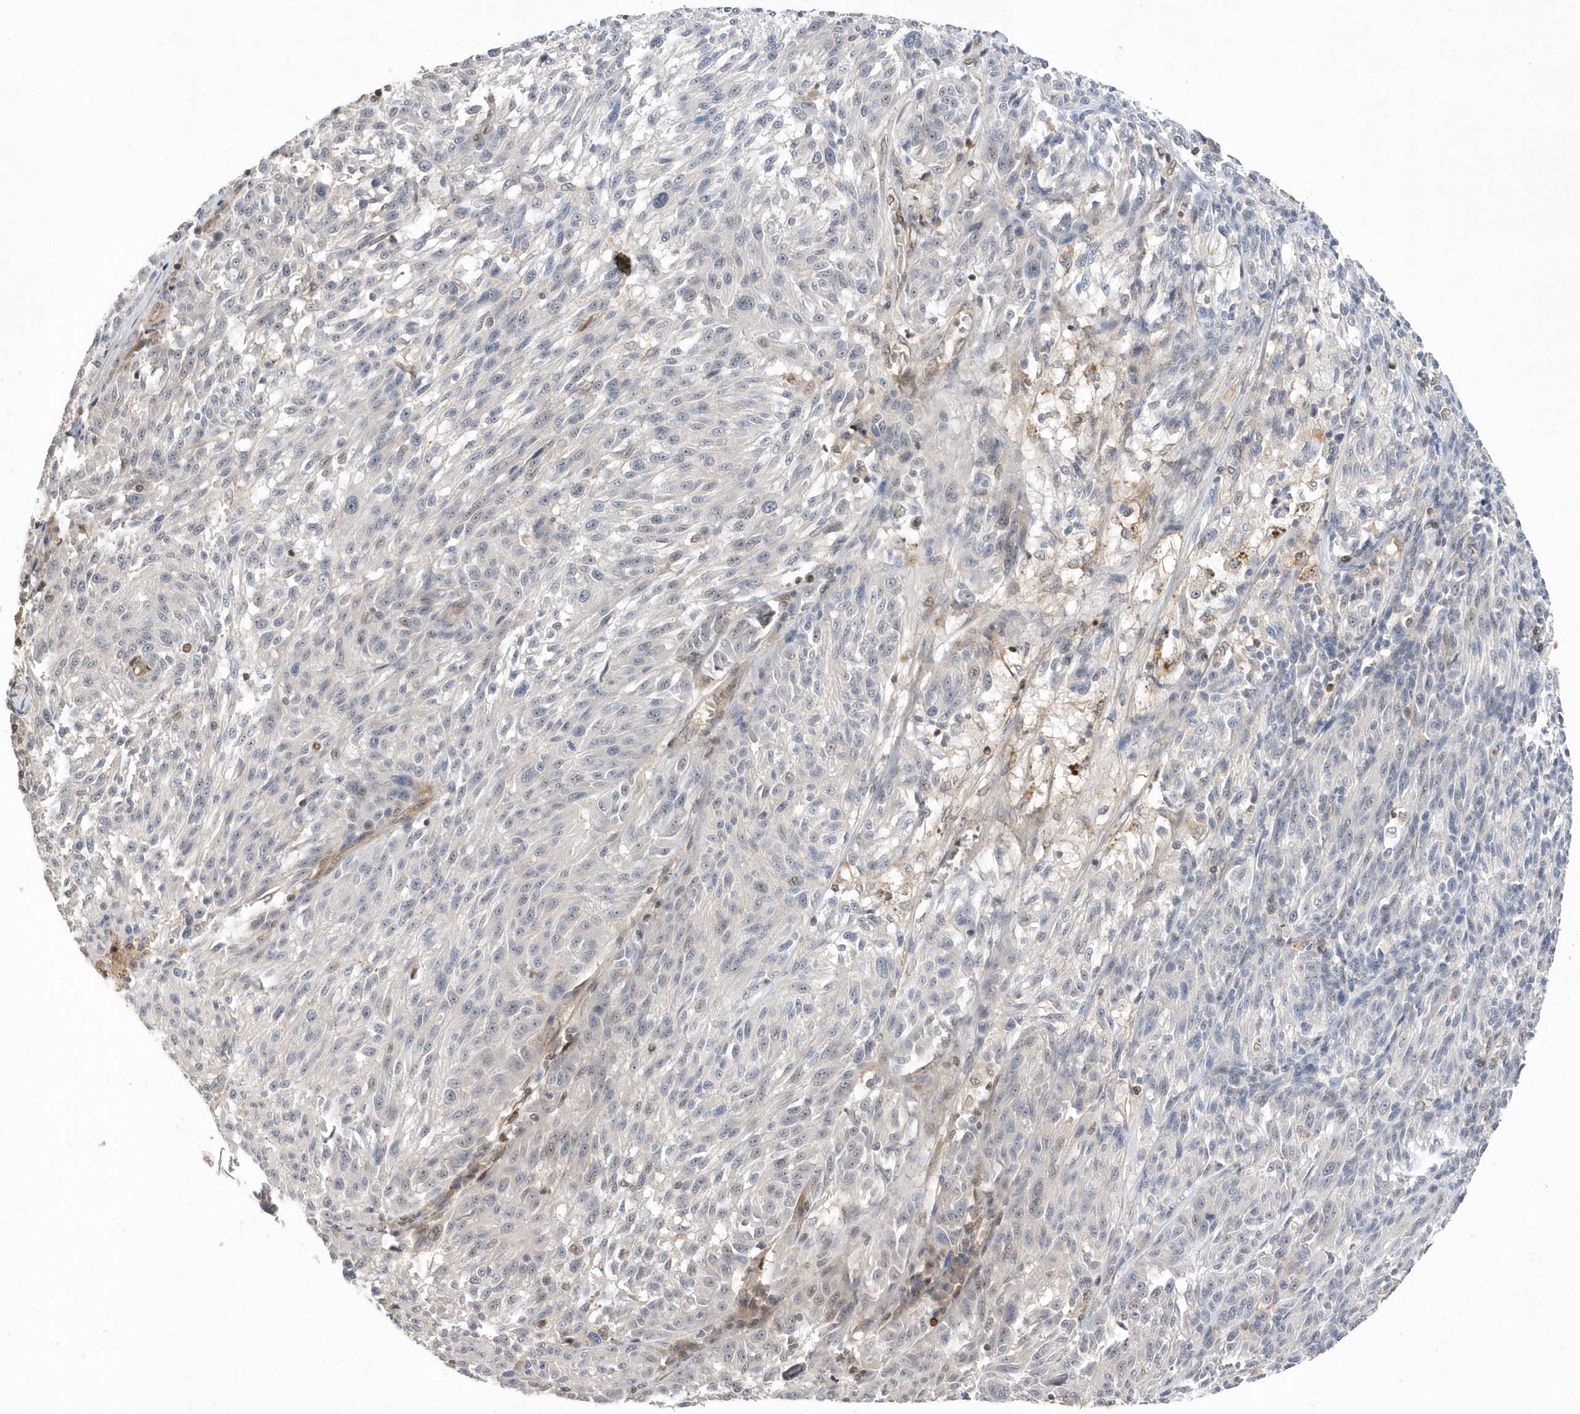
{"staining": {"intensity": "negative", "quantity": "none", "location": "none"}, "tissue": "melanoma", "cell_type": "Tumor cells", "image_type": "cancer", "snomed": [{"axis": "morphology", "description": "Malignant melanoma, NOS"}, {"axis": "topography", "description": "Skin"}], "caption": "Melanoma stained for a protein using immunohistochemistry (IHC) reveals no positivity tumor cells.", "gene": "TMEM132B", "patient": {"sex": "male", "age": 53}}